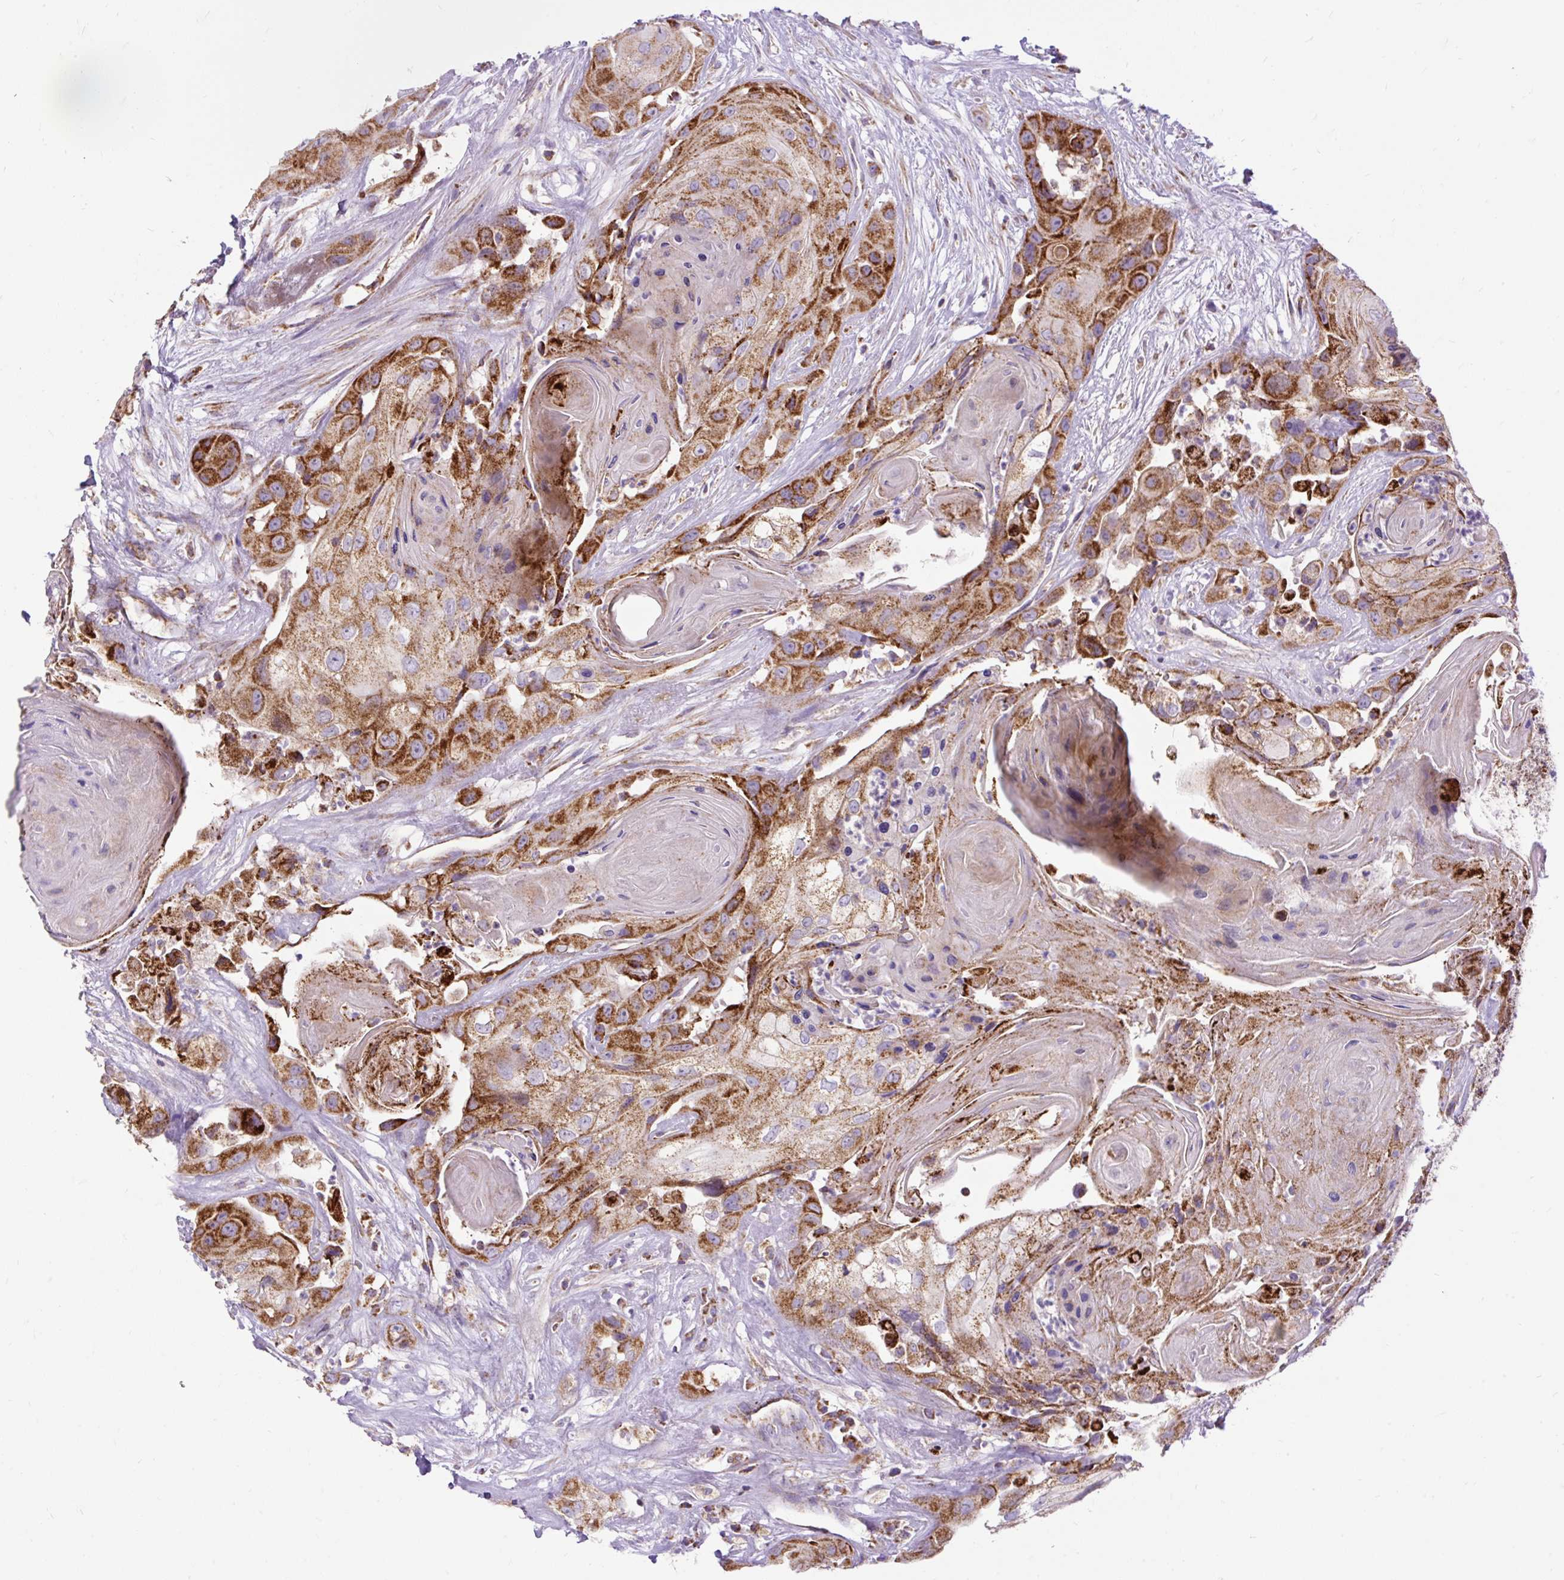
{"staining": {"intensity": "strong", "quantity": ">75%", "location": "cytoplasmic/membranous"}, "tissue": "head and neck cancer", "cell_type": "Tumor cells", "image_type": "cancer", "snomed": [{"axis": "morphology", "description": "Squamous cell carcinoma, NOS"}, {"axis": "topography", "description": "Head-Neck"}], "caption": "A brown stain shows strong cytoplasmic/membranous positivity of a protein in squamous cell carcinoma (head and neck) tumor cells.", "gene": "TOMM40", "patient": {"sex": "male", "age": 83}}